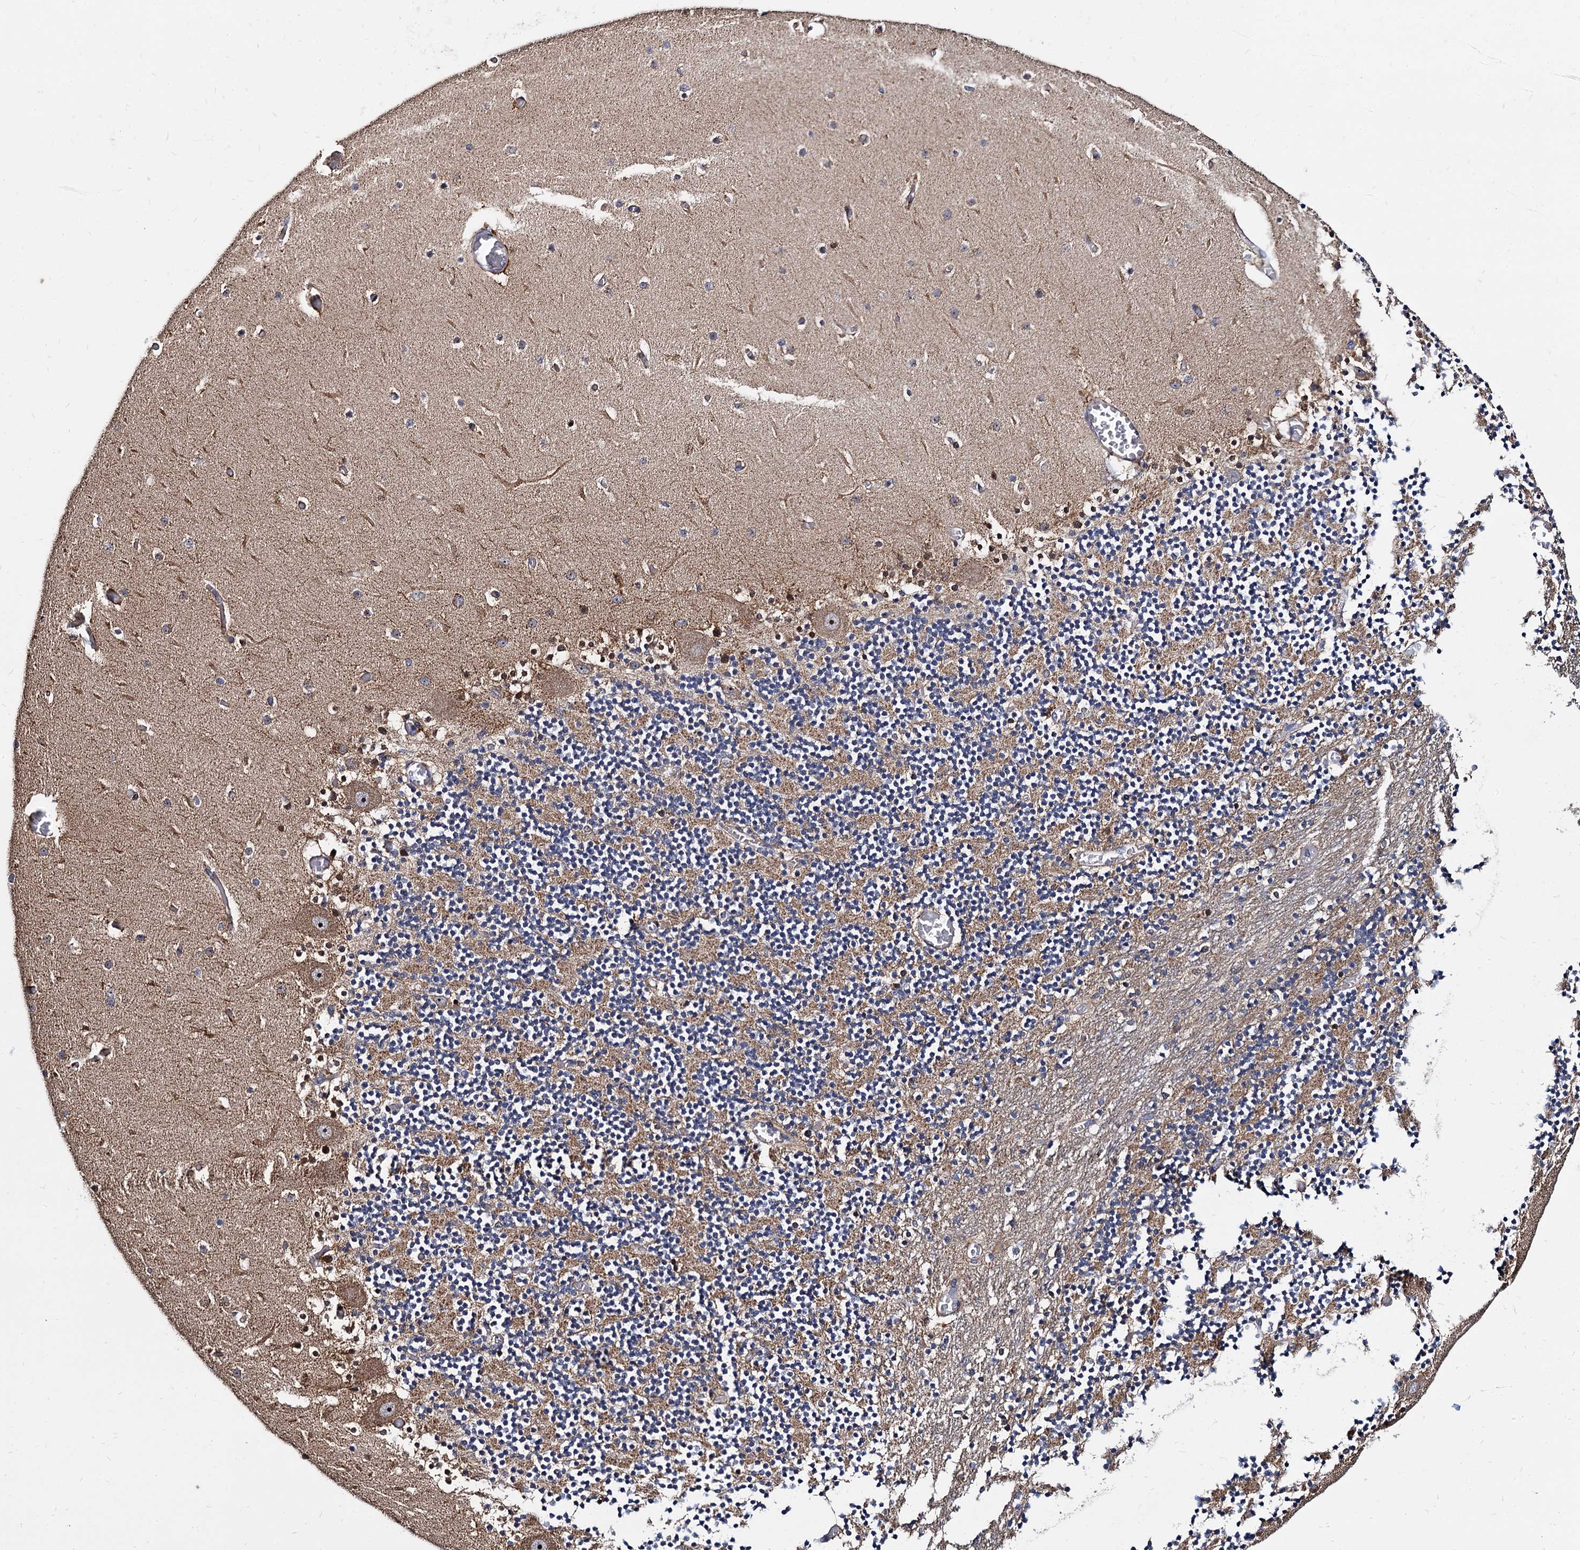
{"staining": {"intensity": "weak", "quantity": ">75%", "location": "cytoplasmic/membranous"}, "tissue": "cerebellum", "cell_type": "Cells in granular layer", "image_type": "normal", "snomed": [{"axis": "morphology", "description": "Normal tissue, NOS"}, {"axis": "topography", "description": "Cerebellum"}], "caption": "This image reveals immunohistochemistry (IHC) staining of unremarkable cerebellum, with low weak cytoplasmic/membranous staining in approximately >75% of cells in granular layer.", "gene": "WWC3", "patient": {"sex": "female", "age": 28}}